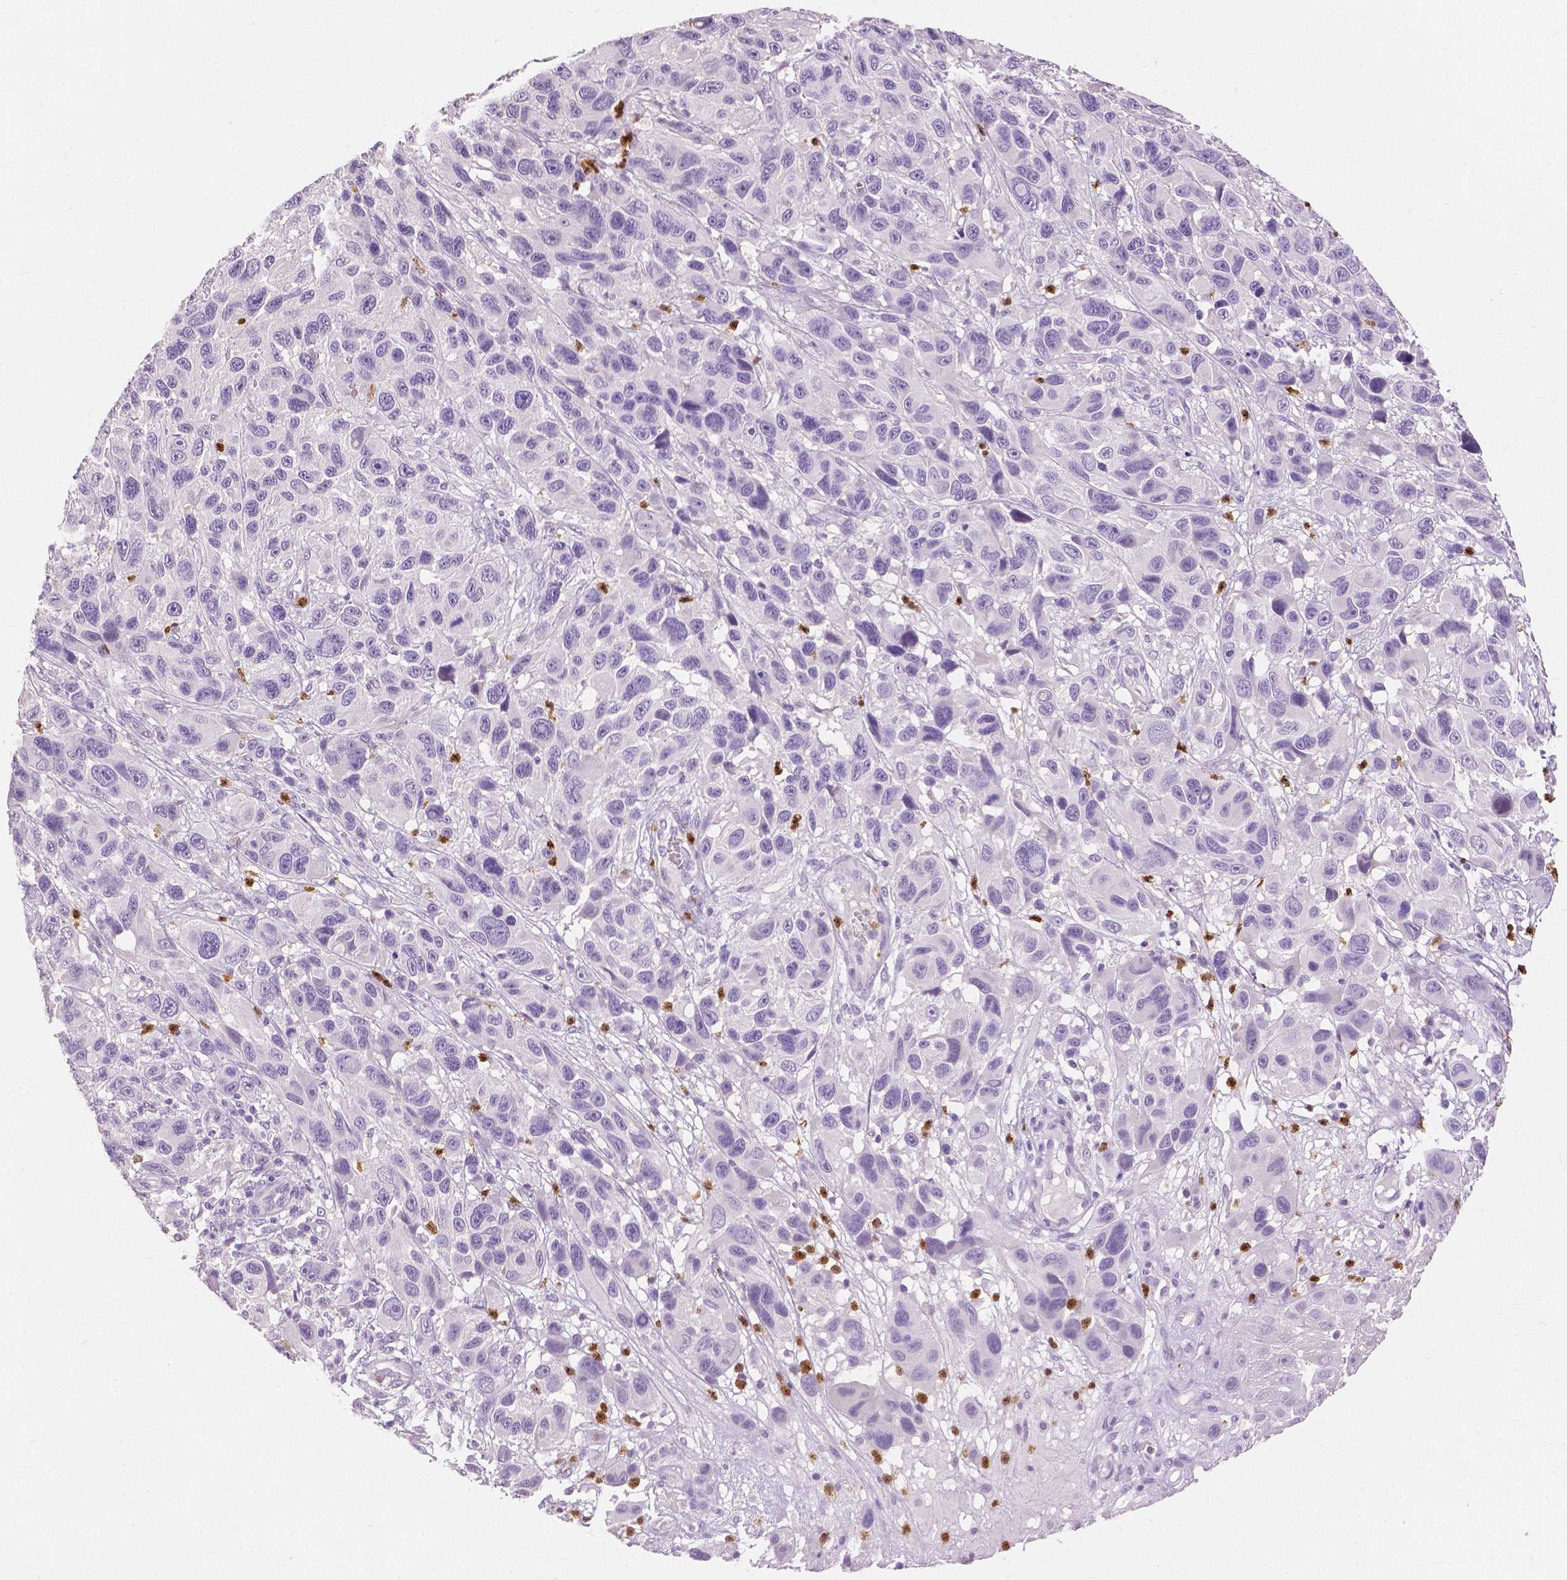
{"staining": {"intensity": "negative", "quantity": "none", "location": "none"}, "tissue": "melanoma", "cell_type": "Tumor cells", "image_type": "cancer", "snomed": [{"axis": "morphology", "description": "Malignant melanoma, NOS"}, {"axis": "topography", "description": "Skin"}], "caption": "Tumor cells show no significant protein staining in melanoma.", "gene": "CXCR2", "patient": {"sex": "male", "age": 53}}